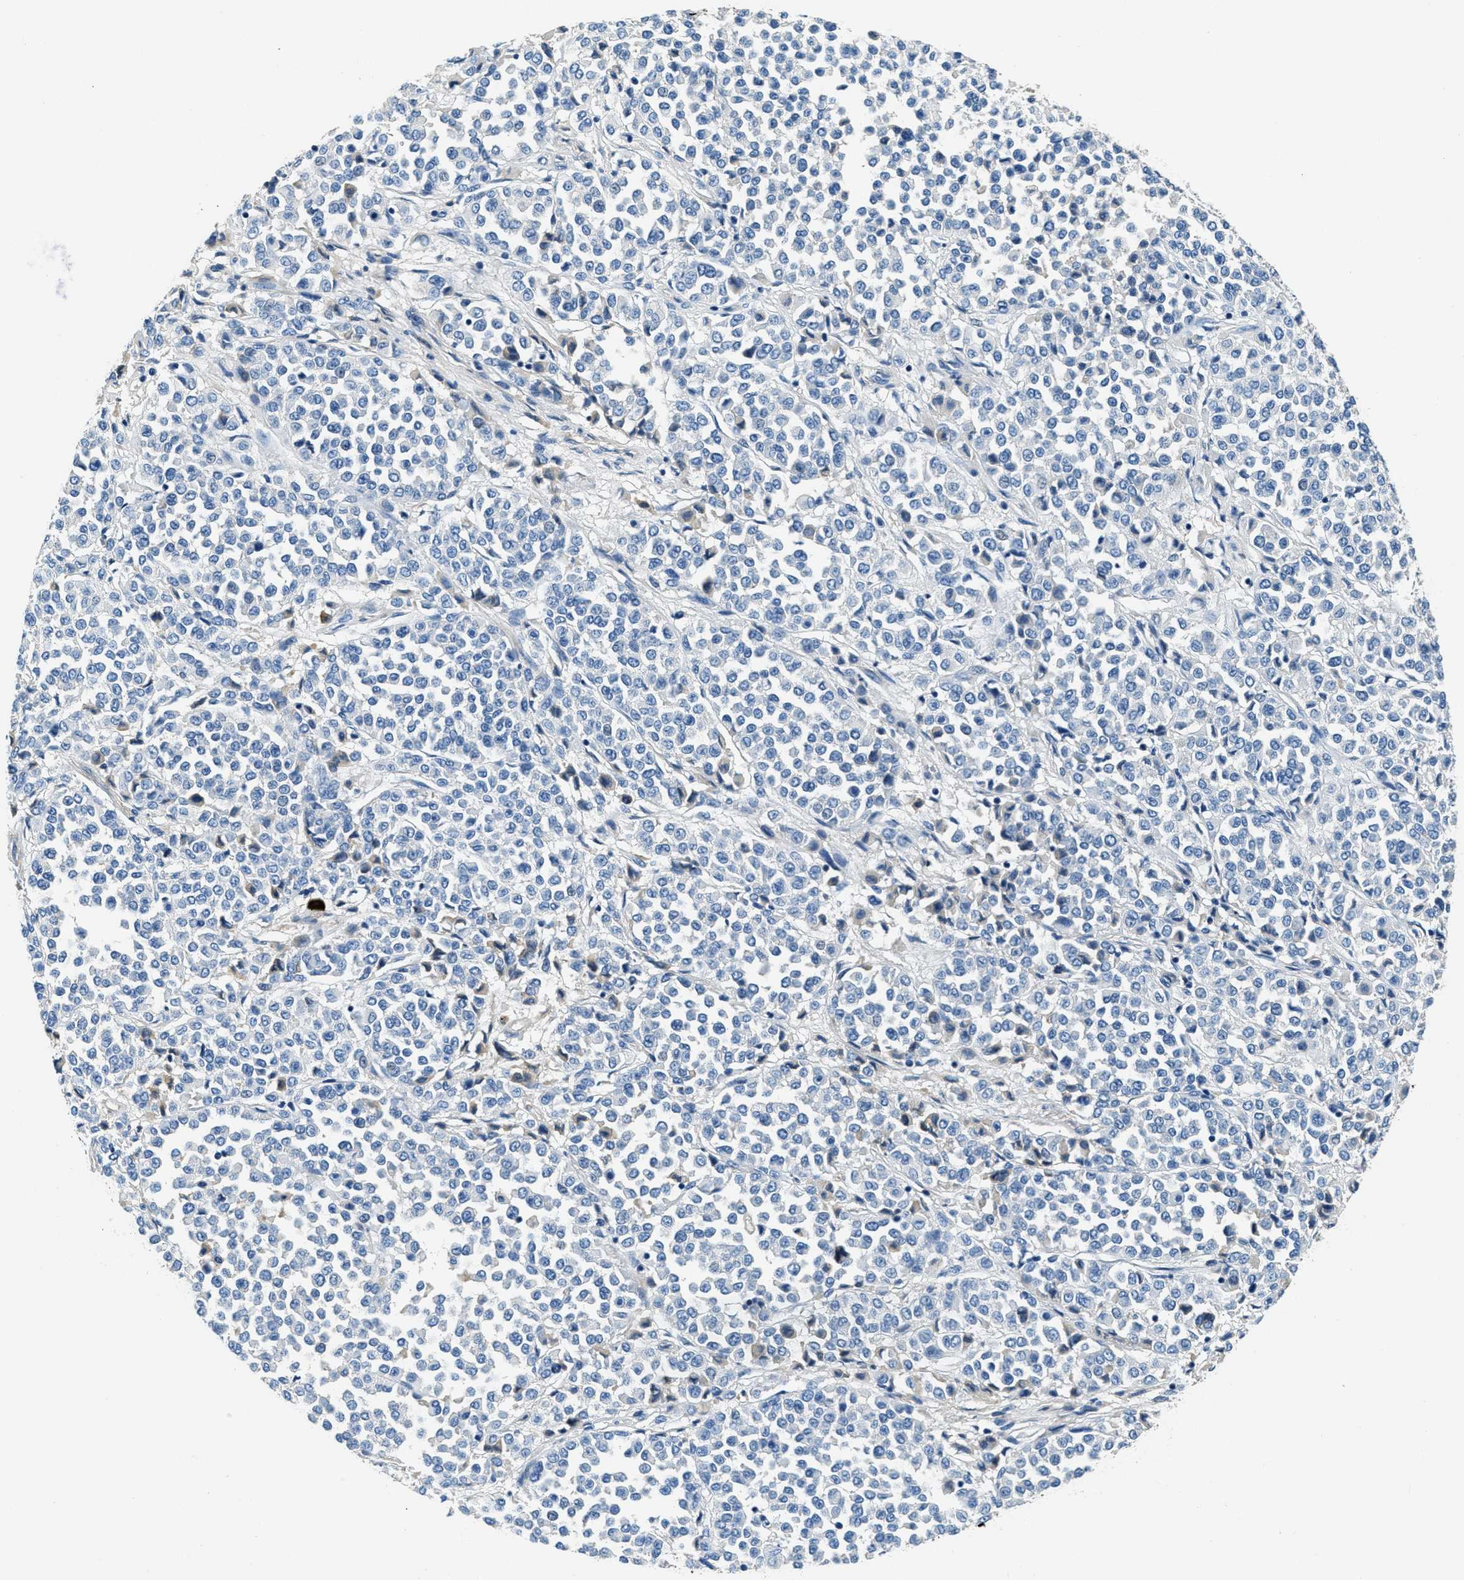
{"staining": {"intensity": "negative", "quantity": "none", "location": "none"}, "tissue": "melanoma", "cell_type": "Tumor cells", "image_type": "cancer", "snomed": [{"axis": "morphology", "description": "Malignant melanoma, Metastatic site"}, {"axis": "topography", "description": "Pancreas"}], "caption": "Immunohistochemistry (IHC) of human melanoma shows no positivity in tumor cells.", "gene": "TMEM186", "patient": {"sex": "female", "age": 30}}